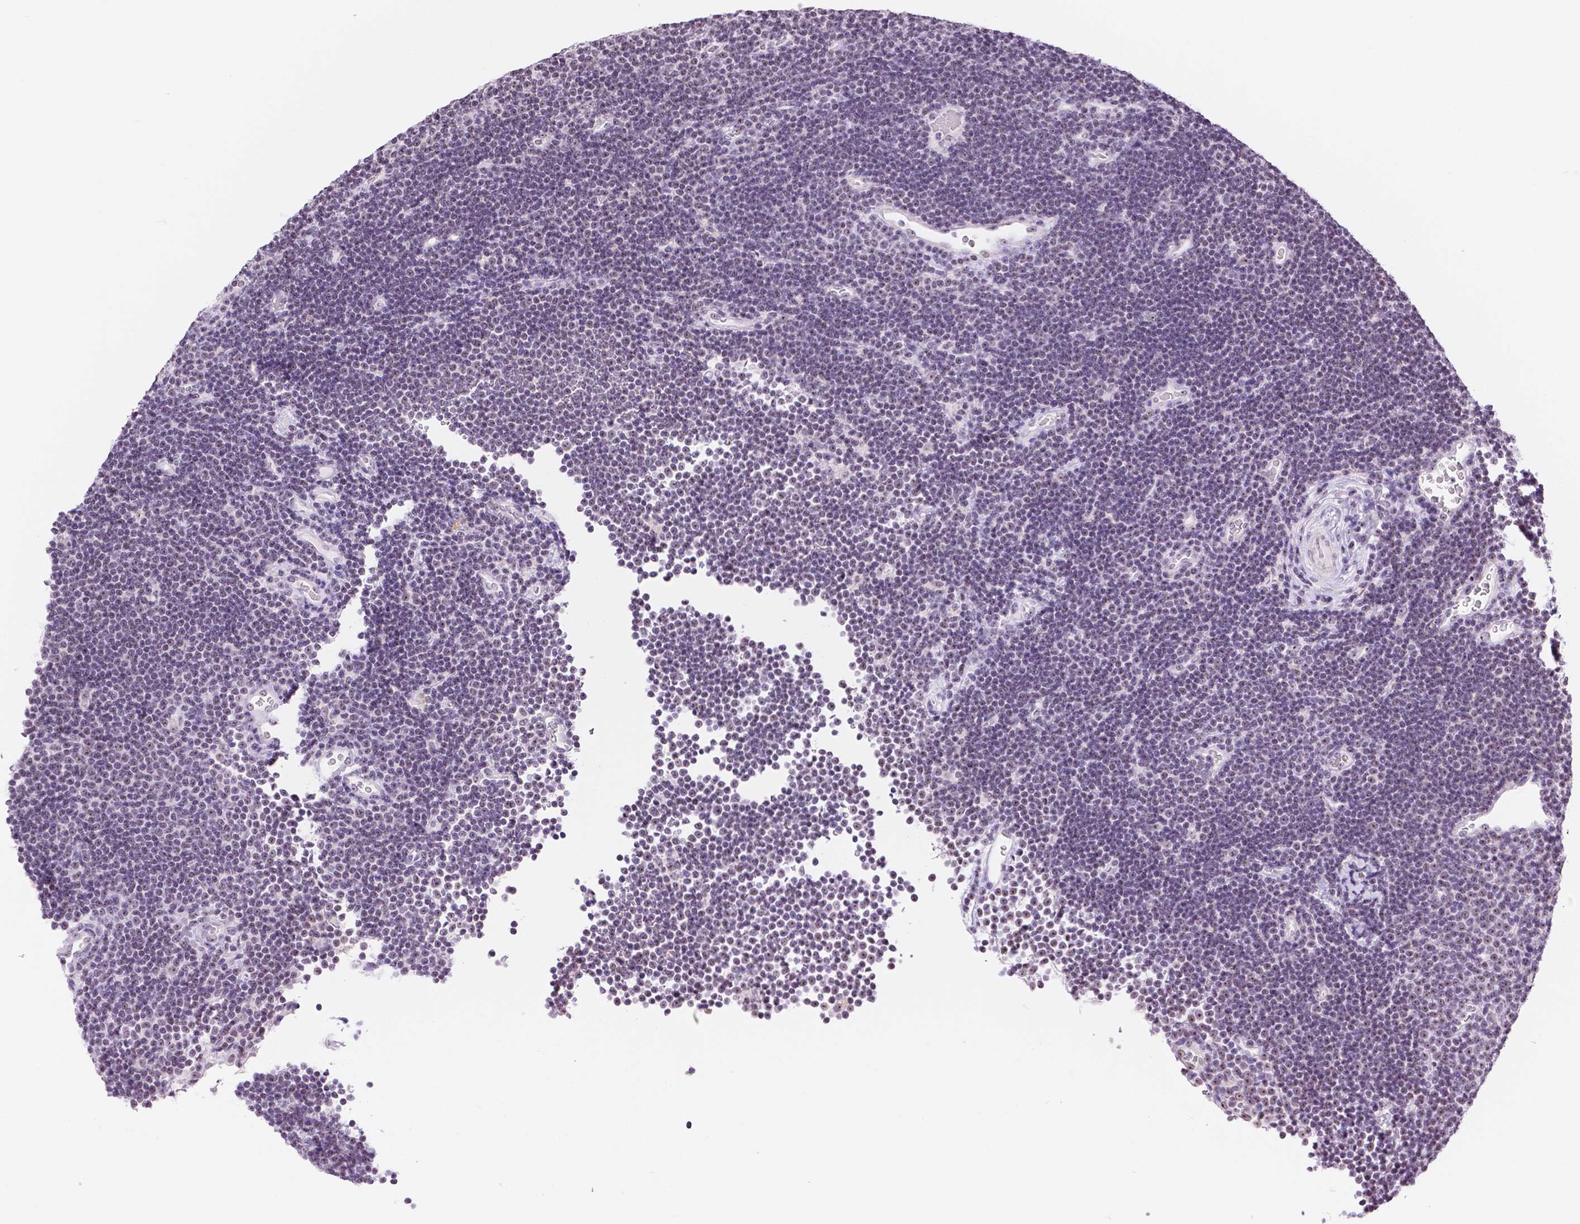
{"staining": {"intensity": "negative", "quantity": "none", "location": "none"}, "tissue": "lymphoma", "cell_type": "Tumor cells", "image_type": "cancer", "snomed": [{"axis": "morphology", "description": "Malignant lymphoma, non-Hodgkin's type, Low grade"}, {"axis": "topography", "description": "Brain"}], "caption": "The immunohistochemistry histopathology image has no significant expression in tumor cells of malignant lymphoma, non-Hodgkin's type (low-grade) tissue.", "gene": "NHP2", "patient": {"sex": "female", "age": 66}}